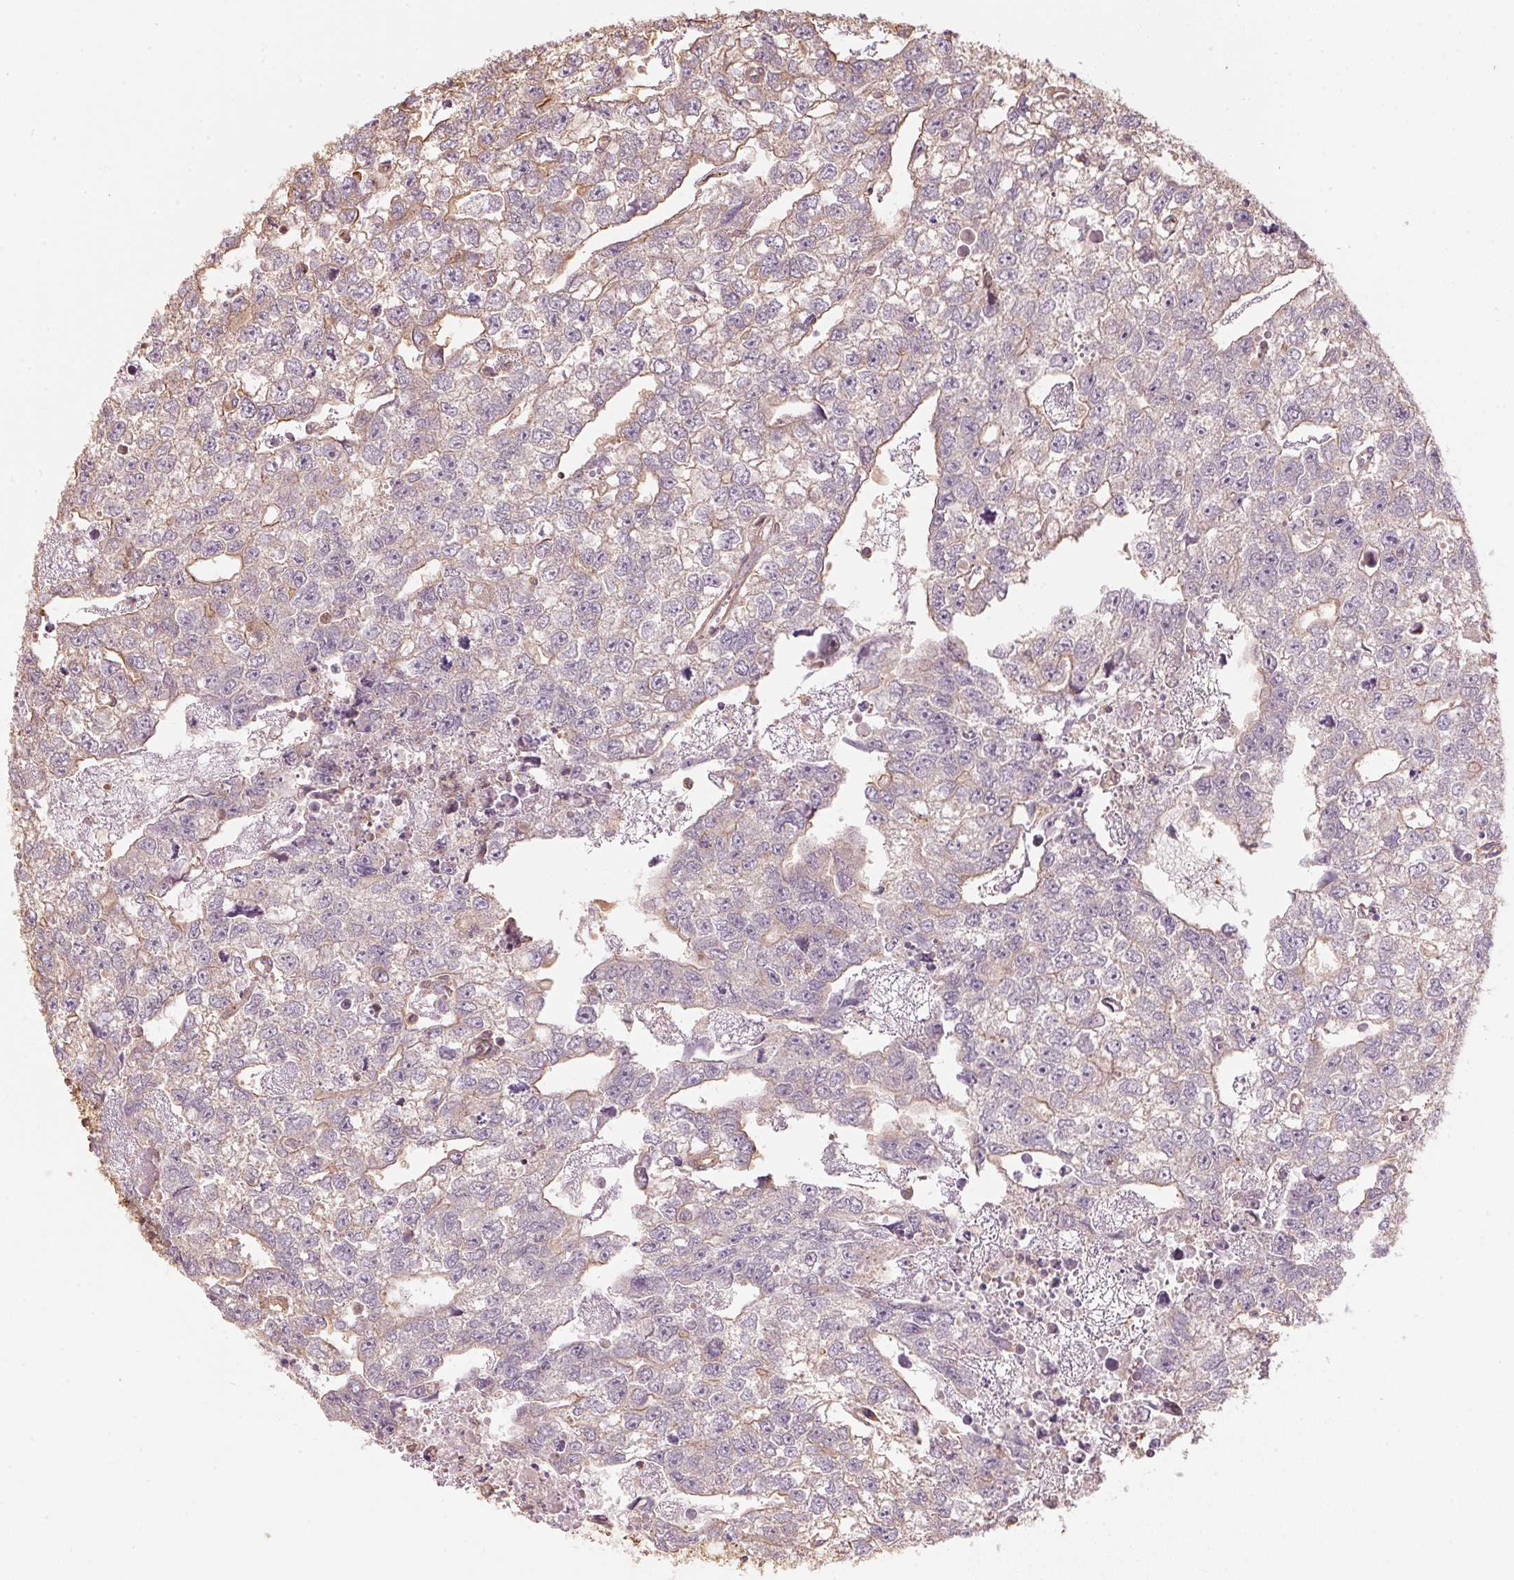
{"staining": {"intensity": "weak", "quantity": "<25%", "location": "cytoplasmic/membranous"}, "tissue": "testis cancer", "cell_type": "Tumor cells", "image_type": "cancer", "snomed": [{"axis": "morphology", "description": "Carcinoma, Embryonal, NOS"}, {"axis": "morphology", "description": "Teratoma, malignant, NOS"}, {"axis": "topography", "description": "Testis"}], "caption": "The photomicrograph shows no significant positivity in tumor cells of testis embryonal carcinoma. (Brightfield microscopy of DAB immunohistochemistry at high magnification).", "gene": "QDPR", "patient": {"sex": "male", "age": 44}}